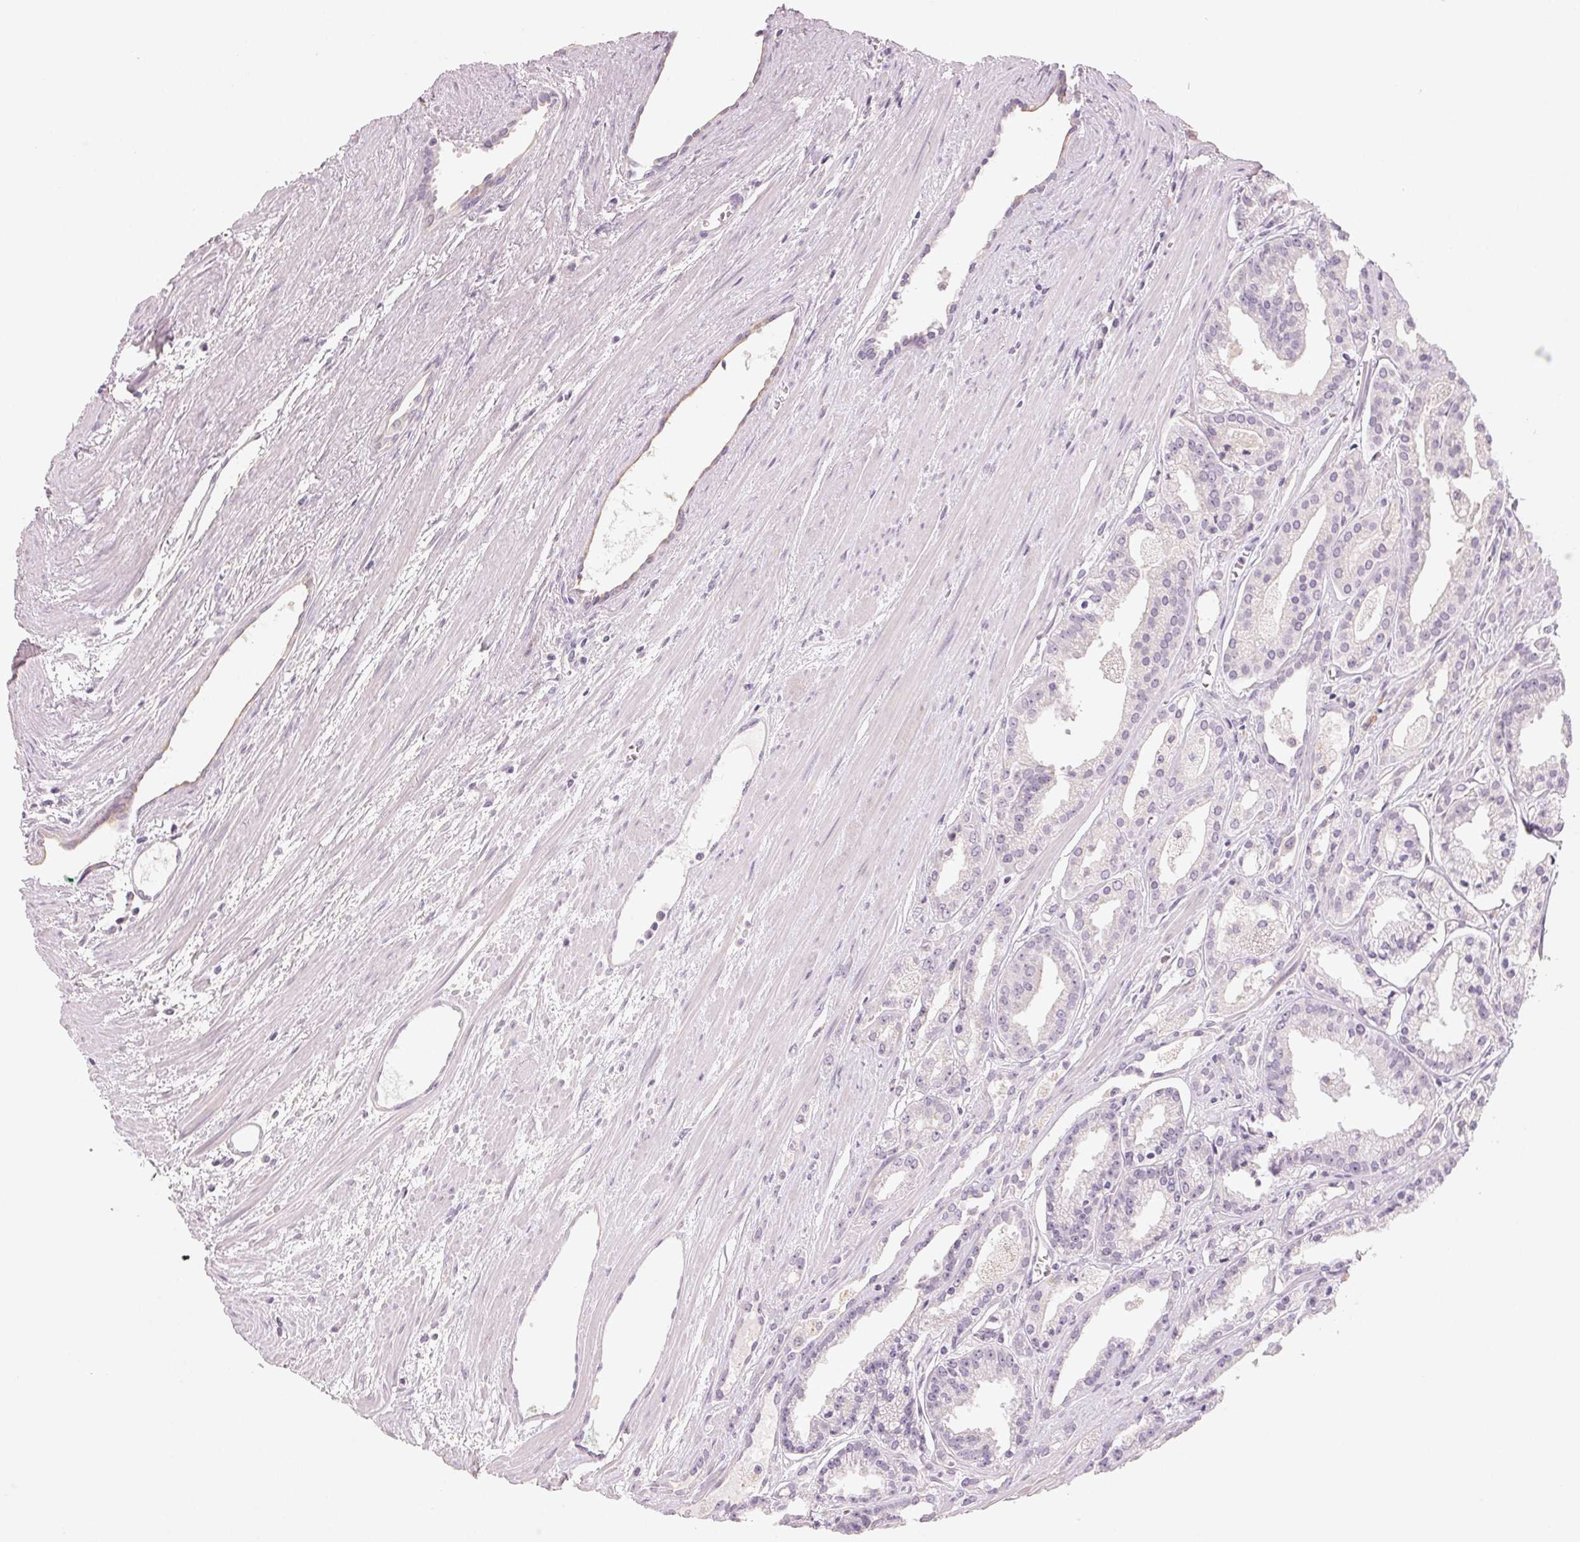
{"staining": {"intensity": "negative", "quantity": "none", "location": "none"}, "tissue": "prostate cancer", "cell_type": "Tumor cells", "image_type": "cancer", "snomed": [{"axis": "morphology", "description": "Adenocarcinoma, High grade"}, {"axis": "topography", "description": "Prostate"}], "caption": "Prostate cancer (adenocarcinoma (high-grade)) was stained to show a protein in brown. There is no significant staining in tumor cells. Brightfield microscopy of immunohistochemistry stained with DAB (3,3'-diaminobenzidine) (brown) and hematoxylin (blue), captured at high magnification.", "gene": "LVRN", "patient": {"sex": "male", "age": 68}}